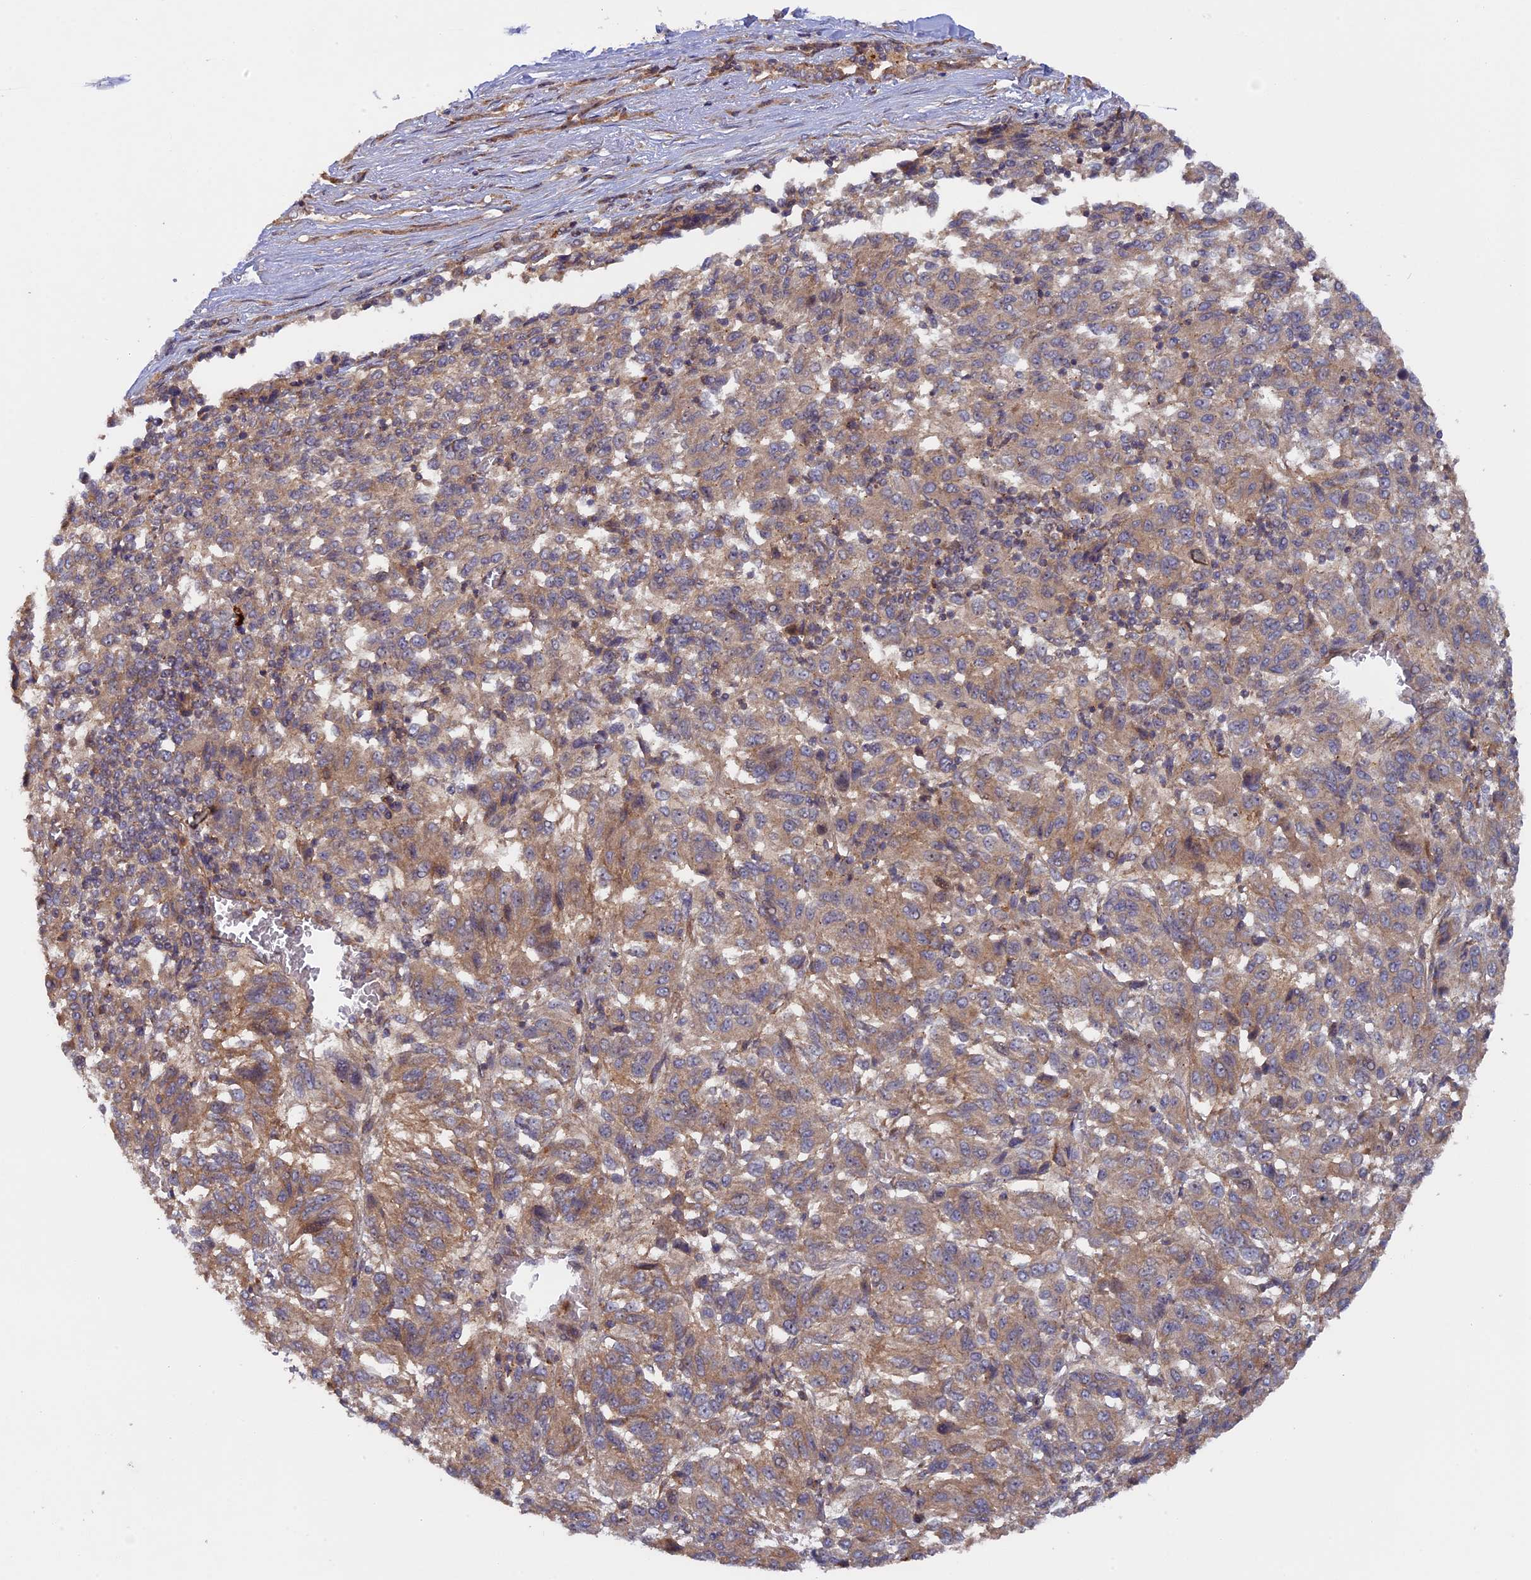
{"staining": {"intensity": "moderate", "quantity": ">75%", "location": "cytoplasmic/membranous,nuclear"}, "tissue": "melanoma", "cell_type": "Tumor cells", "image_type": "cancer", "snomed": [{"axis": "morphology", "description": "Malignant melanoma, Metastatic site"}, {"axis": "topography", "description": "Lung"}], "caption": "Immunohistochemistry micrograph of neoplastic tissue: malignant melanoma (metastatic site) stained using immunohistochemistry displays medium levels of moderate protein expression localized specifically in the cytoplasmic/membranous and nuclear of tumor cells, appearing as a cytoplasmic/membranous and nuclear brown color.", "gene": "FERMT1", "patient": {"sex": "male", "age": 64}}